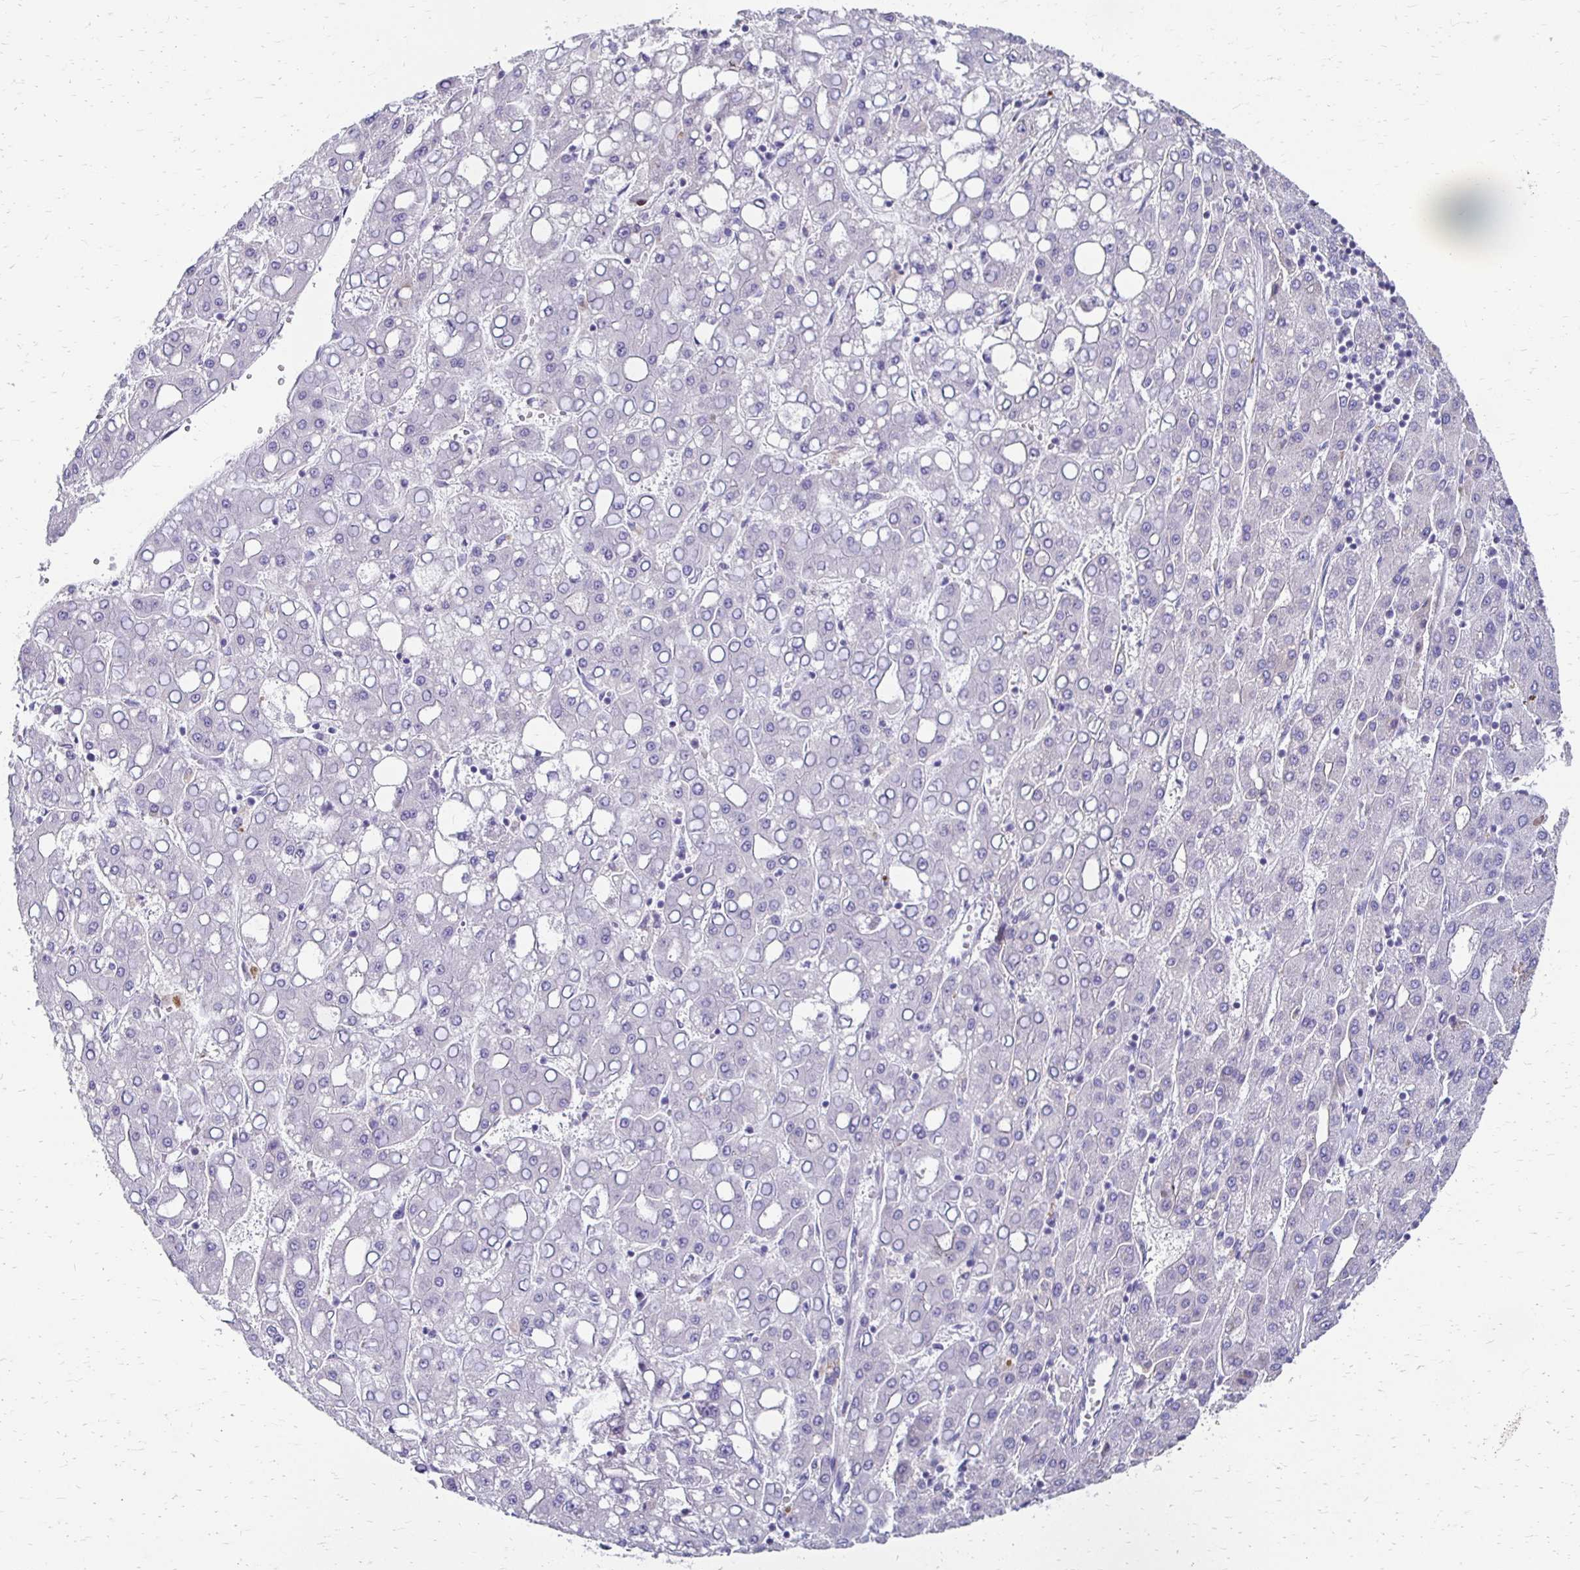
{"staining": {"intensity": "negative", "quantity": "none", "location": "none"}, "tissue": "liver cancer", "cell_type": "Tumor cells", "image_type": "cancer", "snomed": [{"axis": "morphology", "description": "Carcinoma, Hepatocellular, NOS"}, {"axis": "topography", "description": "Liver"}], "caption": "Immunohistochemical staining of human hepatocellular carcinoma (liver) displays no significant positivity in tumor cells. (Brightfield microscopy of DAB (3,3'-diaminobenzidine) IHC at high magnification).", "gene": "AKAP6", "patient": {"sex": "male", "age": 65}}